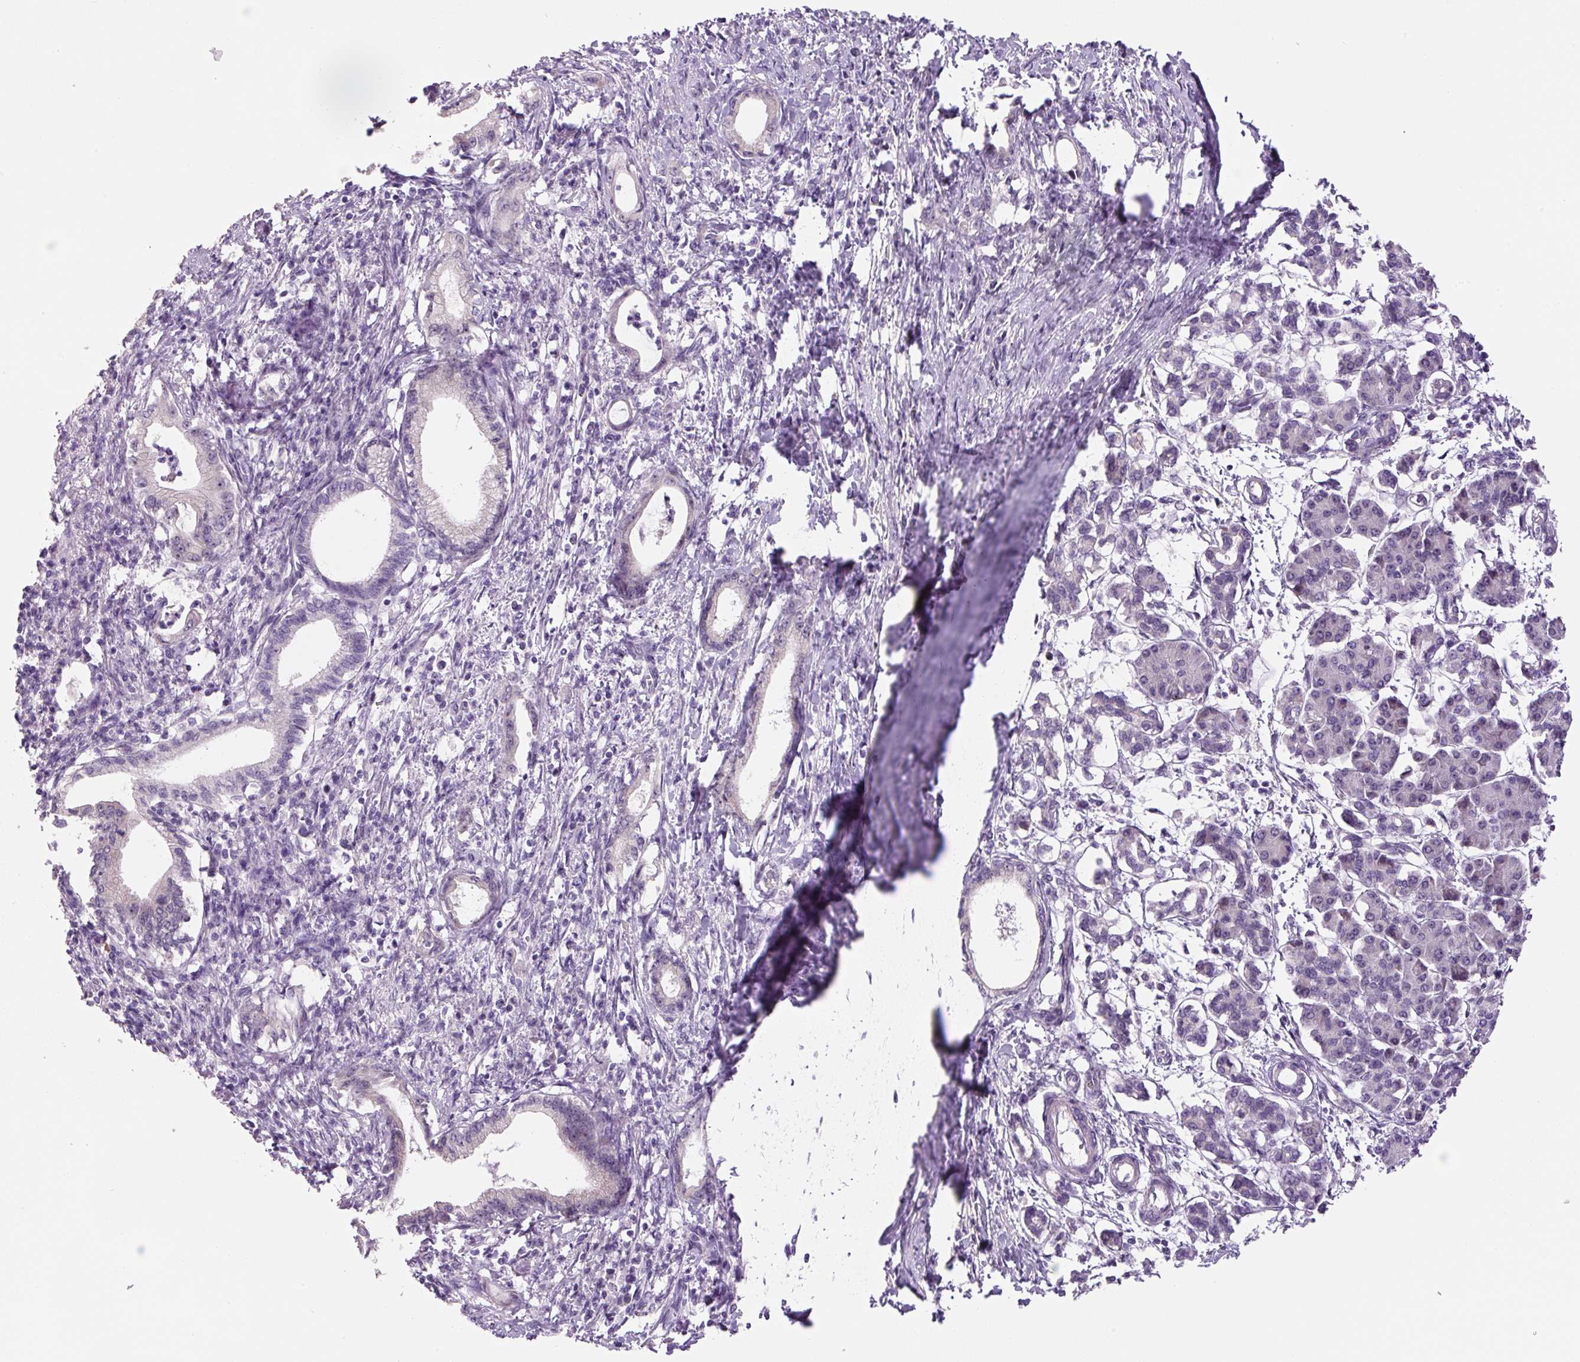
{"staining": {"intensity": "negative", "quantity": "none", "location": "none"}, "tissue": "pancreatic cancer", "cell_type": "Tumor cells", "image_type": "cancer", "snomed": [{"axis": "morphology", "description": "Adenocarcinoma, NOS"}, {"axis": "topography", "description": "Pancreas"}], "caption": "Human adenocarcinoma (pancreatic) stained for a protein using immunohistochemistry exhibits no staining in tumor cells.", "gene": "TMEM151B", "patient": {"sex": "female", "age": 55}}